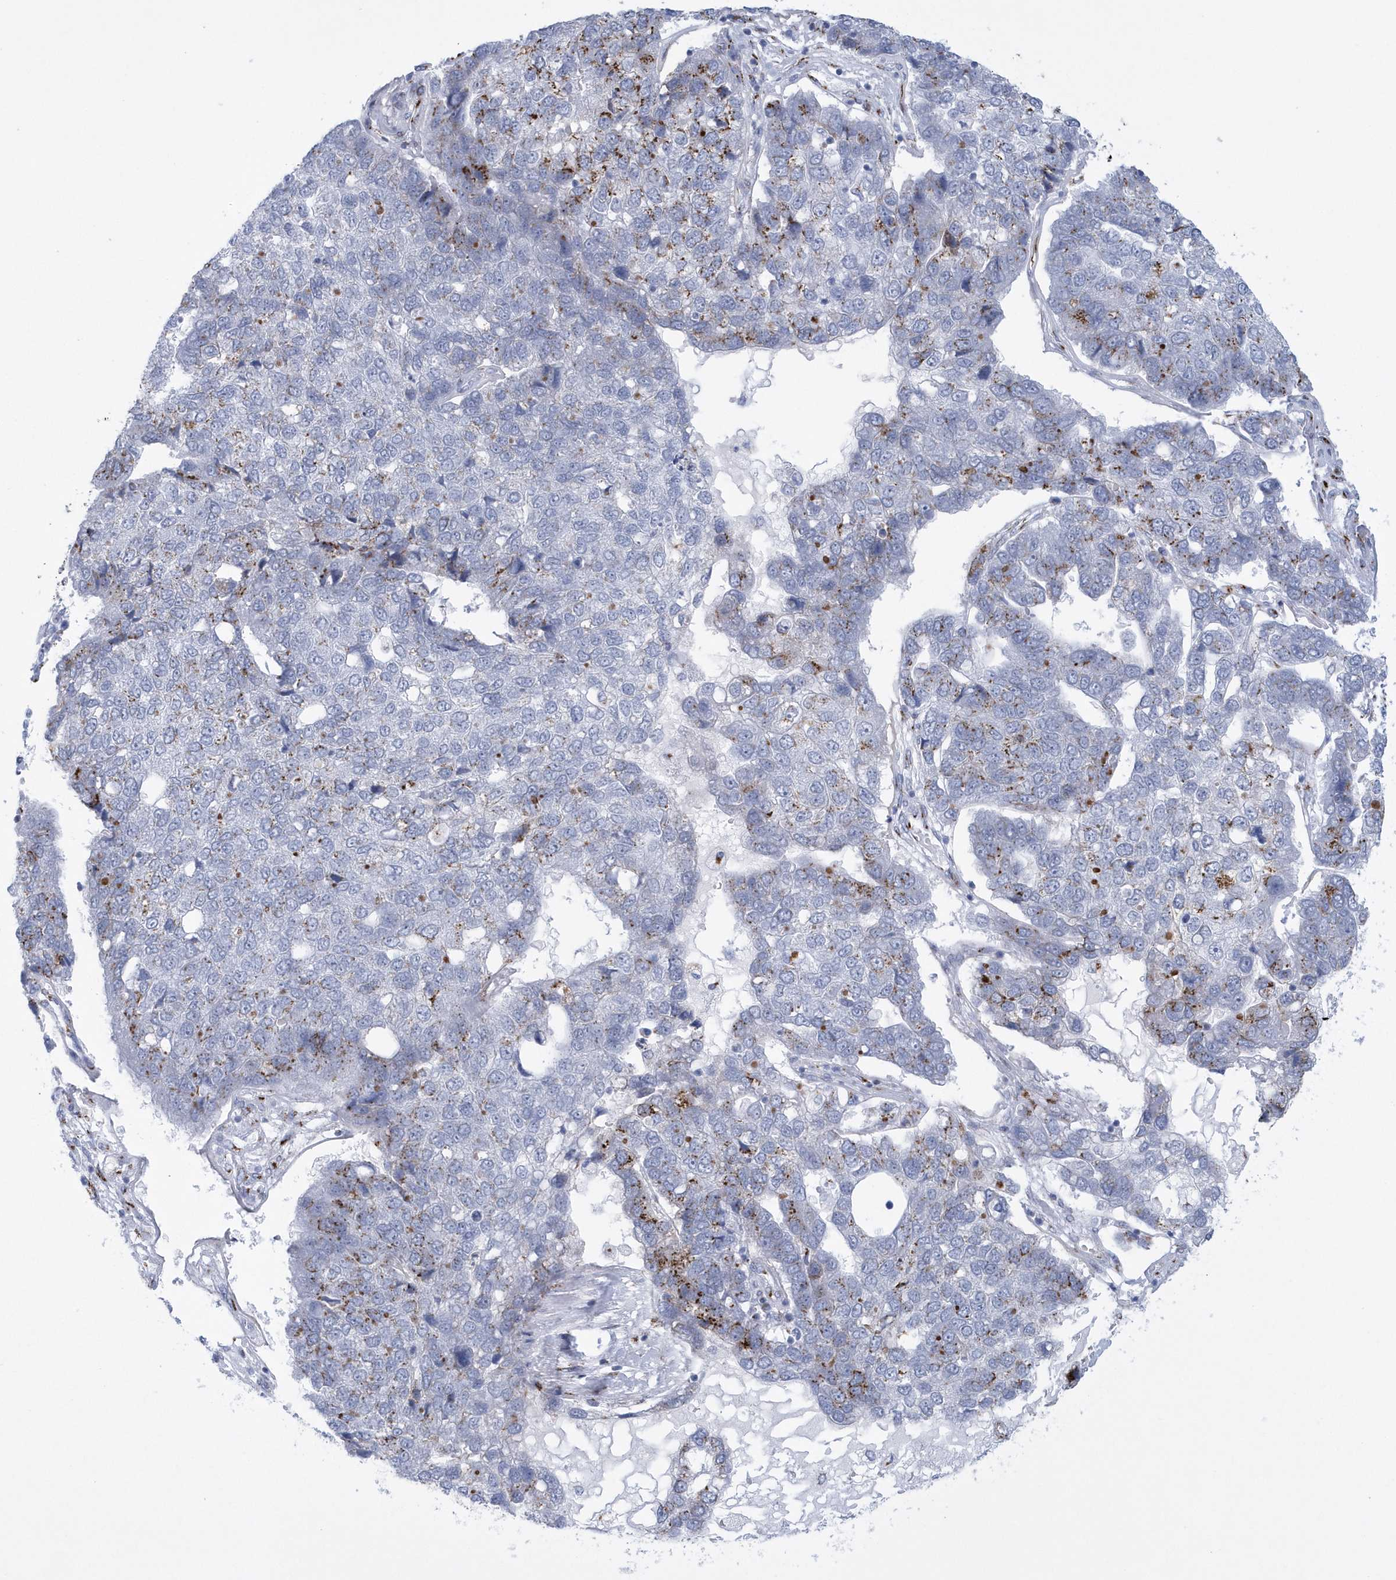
{"staining": {"intensity": "moderate", "quantity": "<25%", "location": "cytoplasmic/membranous"}, "tissue": "pancreatic cancer", "cell_type": "Tumor cells", "image_type": "cancer", "snomed": [{"axis": "morphology", "description": "Adenocarcinoma, NOS"}, {"axis": "topography", "description": "Pancreas"}], "caption": "Approximately <25% of tumor cells in human pancreatic cancer (adenocarcinoma) demonstrate moderate cytoplasmic/membranous protein expression as visualized by brown immunohistochemical staining.", "gene": "SLX9", "patient": {"sex": "female", "age": 61}}